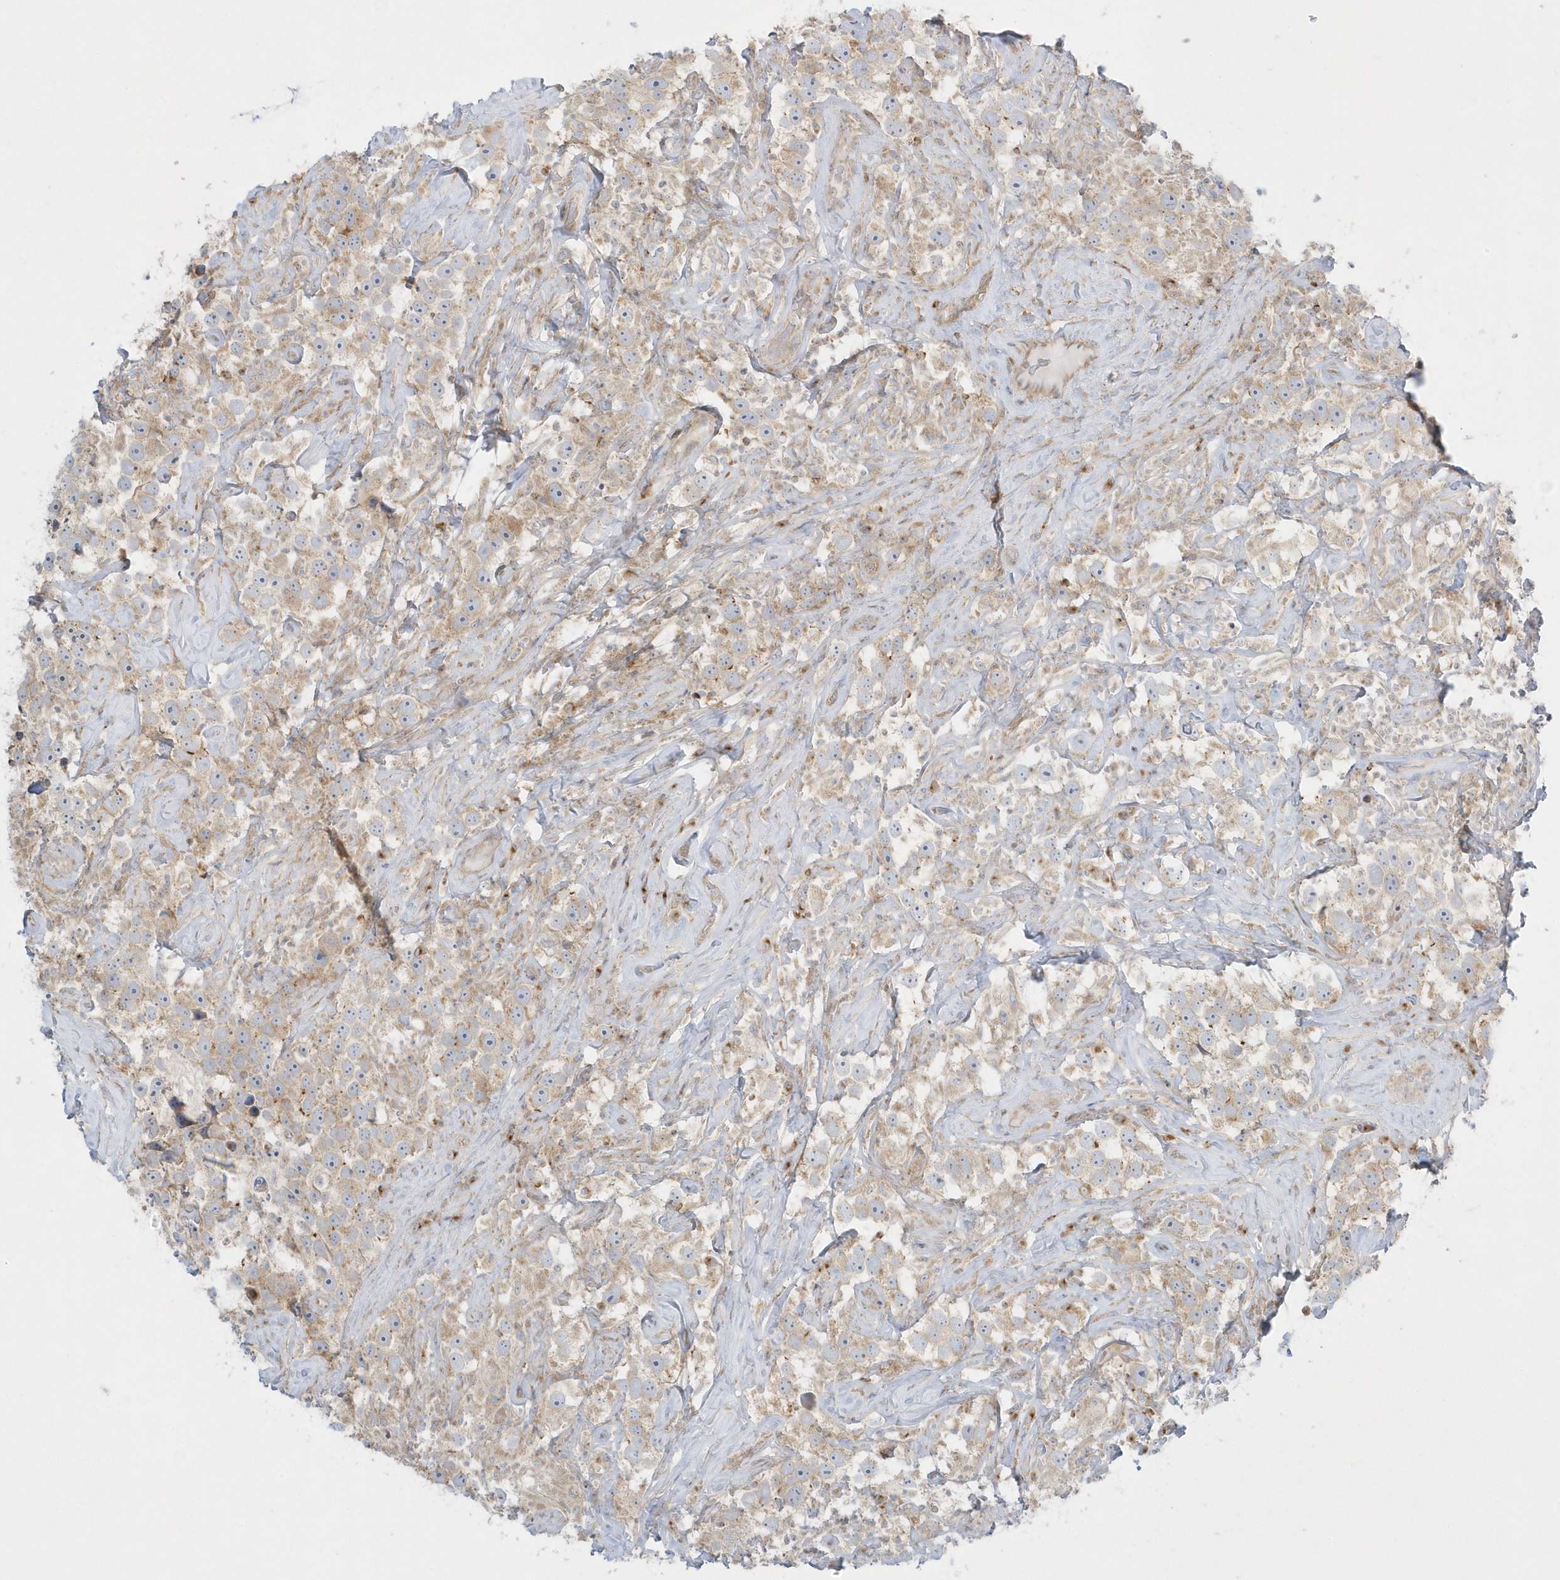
{"staining": {"intensity": "weak", "quantity": ">75%", "location": "cytoplasmic/membranous"}, "tissue": "testis cancer", "cell_type": "Tumor cells", "image_type": "cancer", "snomed": [{"axis": "morphology", "description": "Seminoma, NOS"}, {"axis": "topography", "description": "Testis"}], "caption": "Immunohistochemical staining of seminoma (testis) demonstrates low levels of weak cytoplasmic/membranous expression in approximately >75% of tumor cells.", "gene": "DNAJC18", "patient": {"sex": "male", "age": 49}}